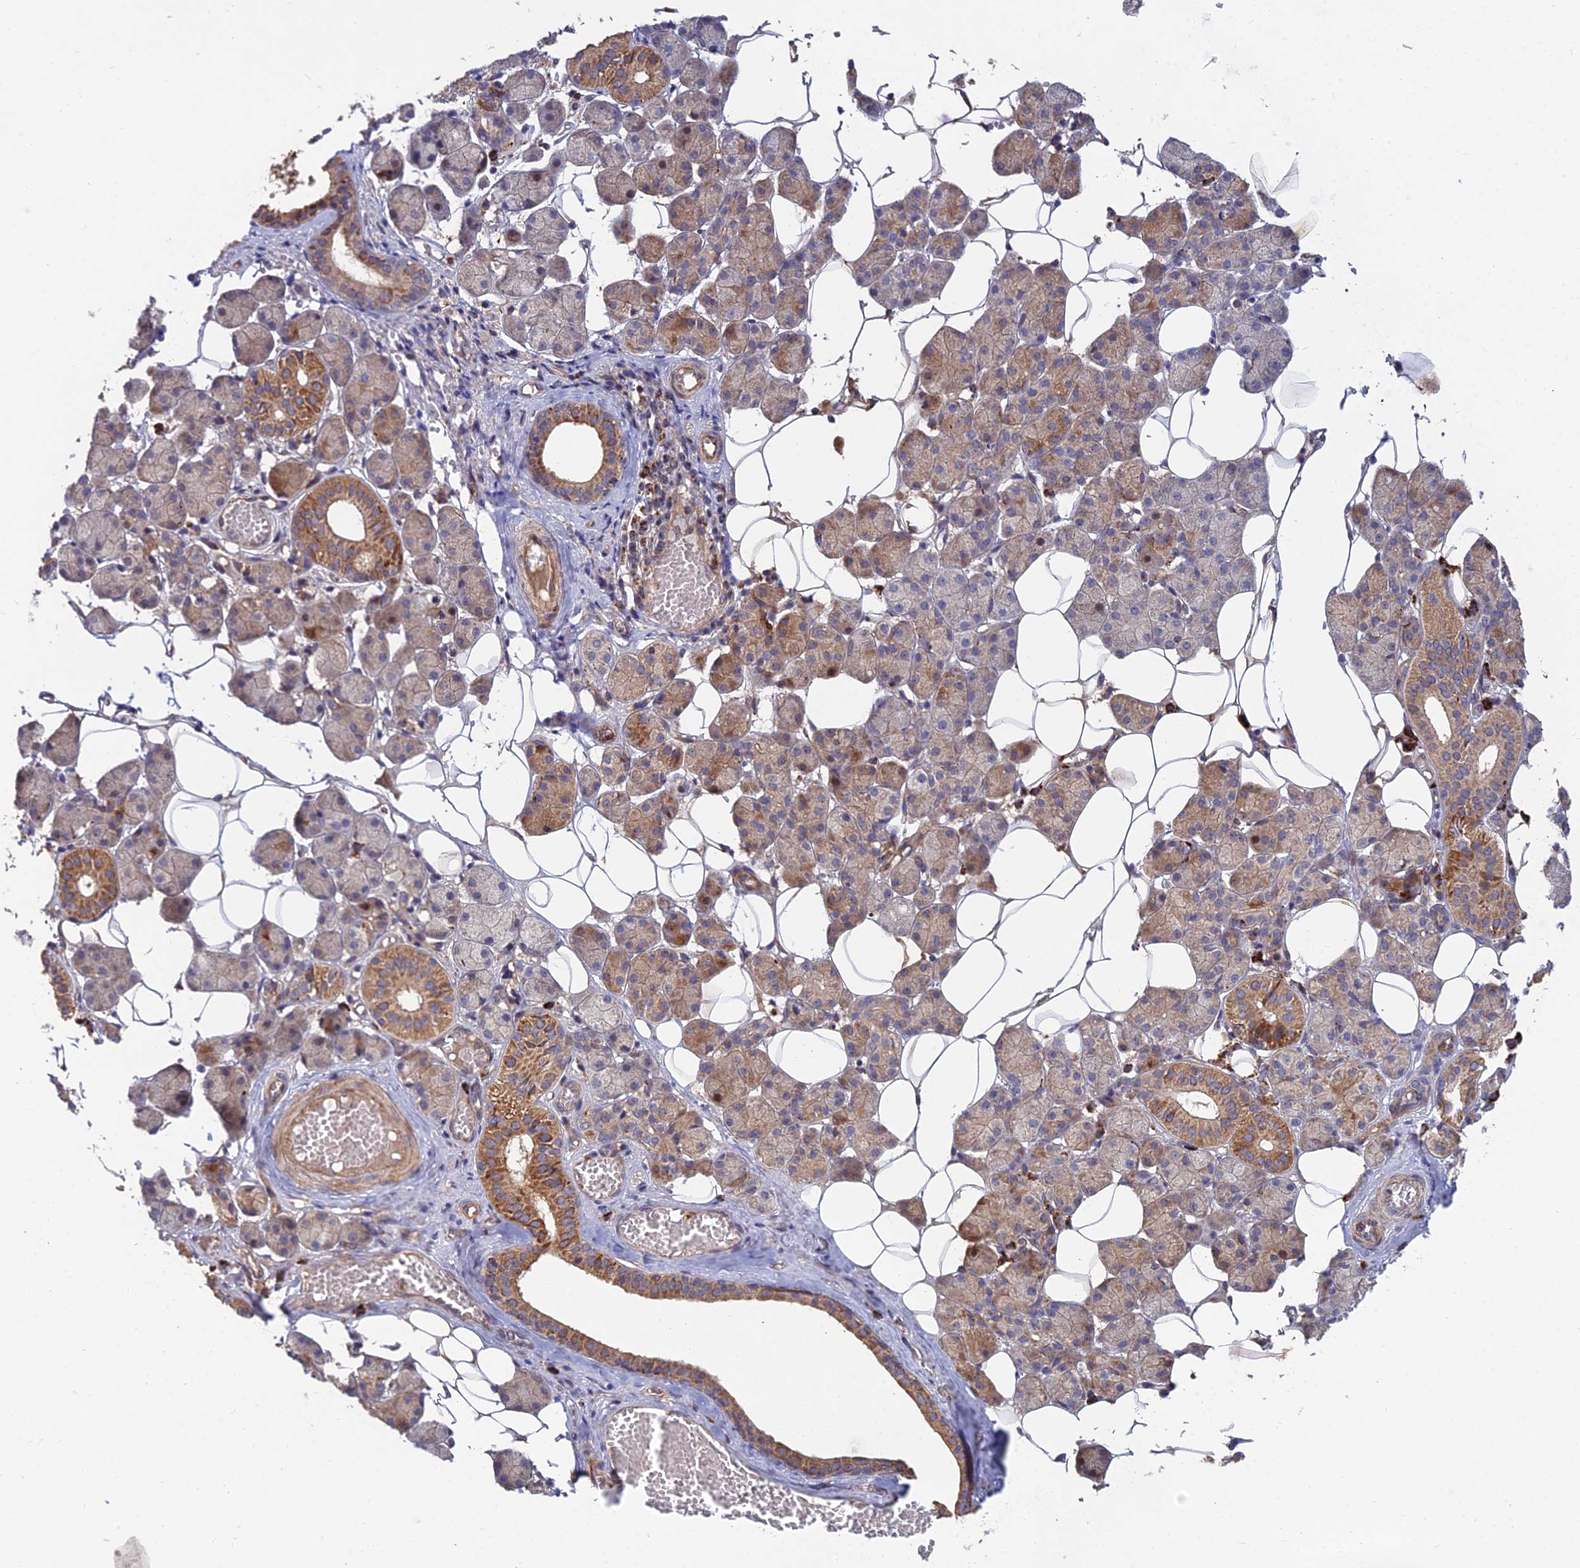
{"staining": {"intensity": "moderate", "quantity": "25%-75%", "location": "cytoplasmic/membranous"}, "tissue": "salivary gland", "cell_type": "Glandular cells", "image_type": "normal", "snomed": [{"axis": "morphology", "description": "Normal tissue, NOS"}, {"axis": "topography", "description": "Salivary gland"}], "caption": "Brown immunohistochemical staining in benign salivary gland demonstrates moderate cytoplasmic/membranous staining in approximately 25%-75% of glandular cells.", "gene": "RIC8B", "patient": {"sex": "female", "age": 33}}